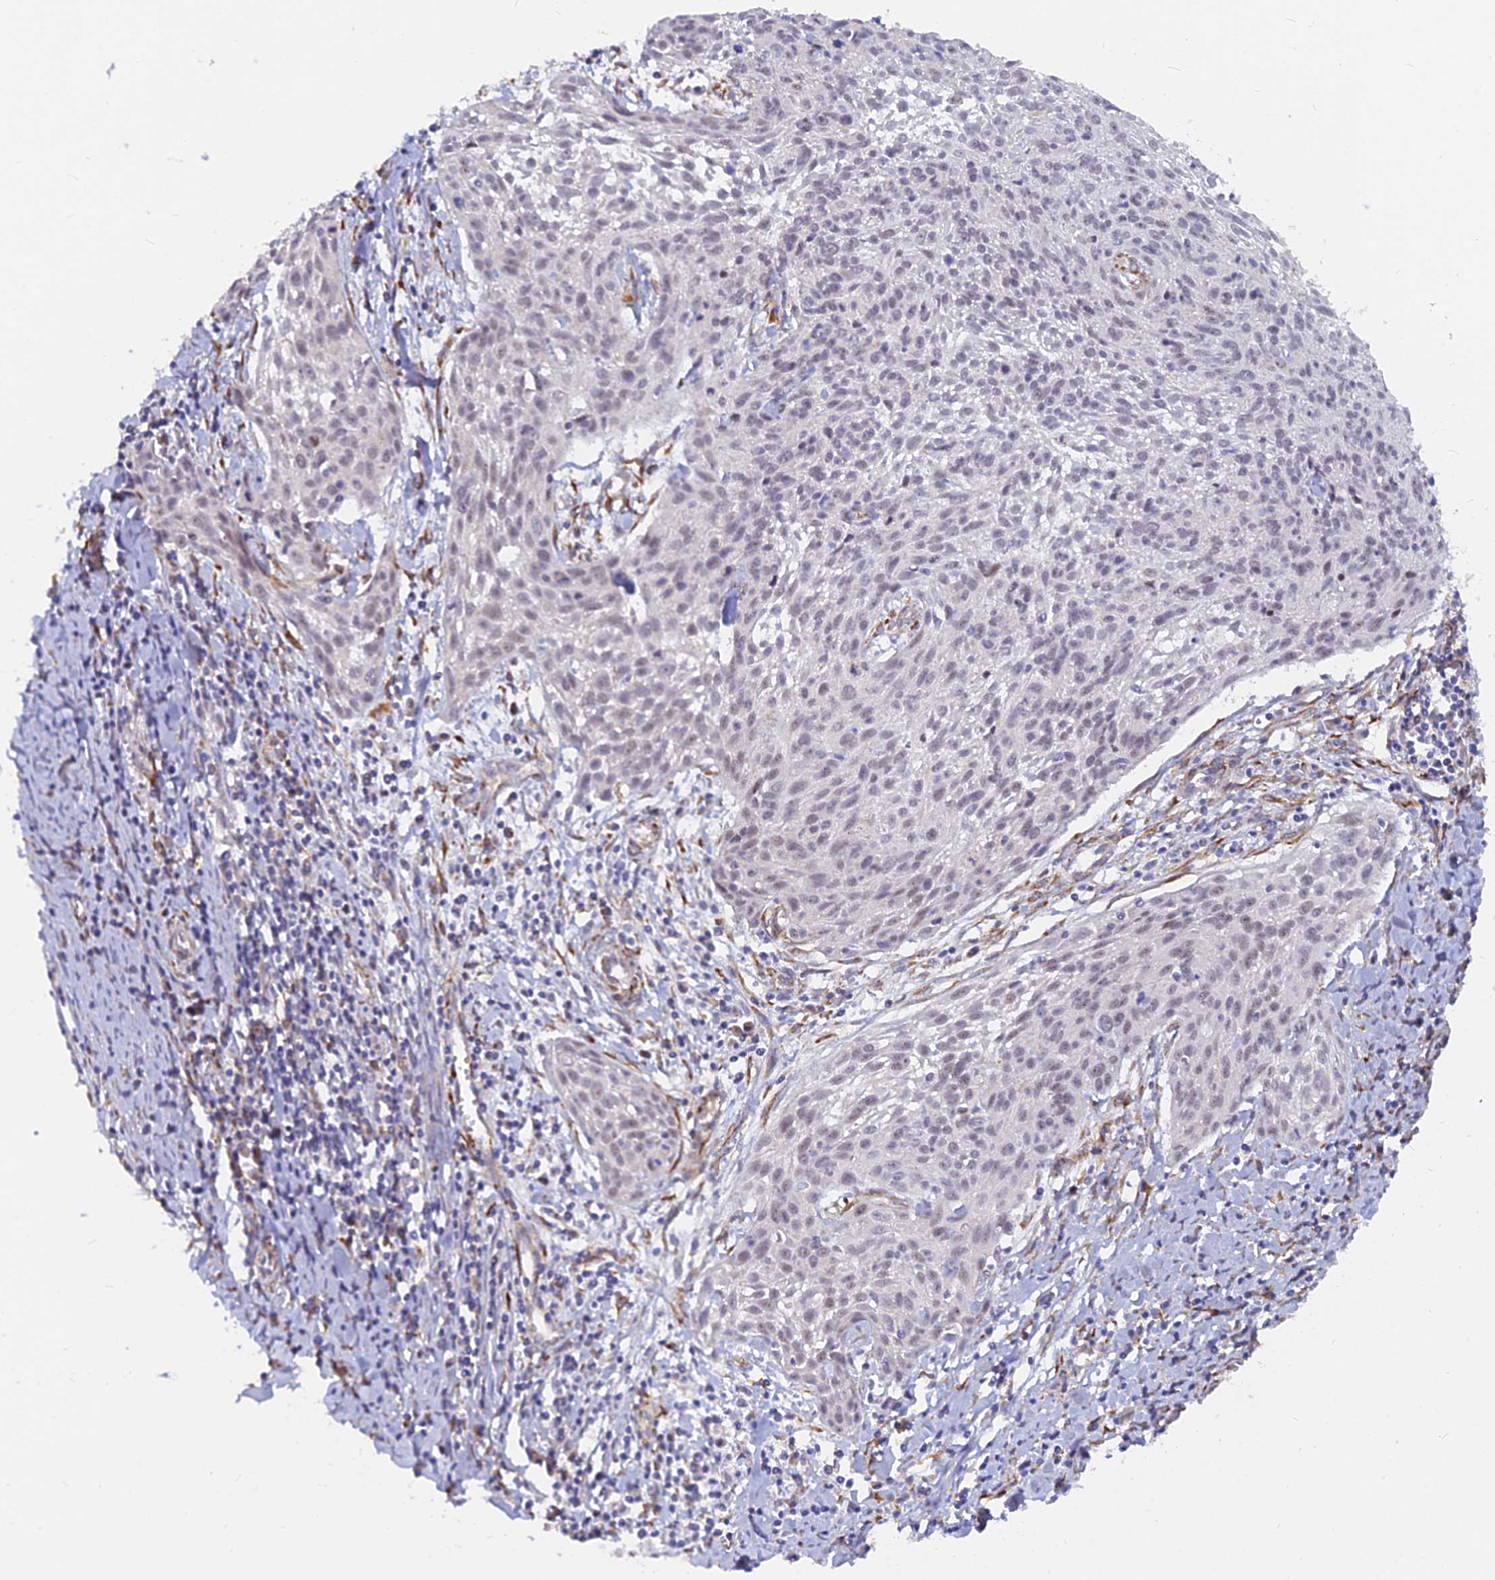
{"staining": {"intensity": "weak", "quantity": "<25%", "location": "nuclear"}, "tissue": "cervical cancer", "cell_type": "Tumor cells", "image_type": "cancer", "snomed": [{"axis": "morphology", "description": "Squamous cell carcinoma, NOS"}, {"axis": "topography", "description": "Cervix"}], "caption": "The micrograph demonstrates no staining of tumor cells in cervical squamous cell carcinoma.", "gene": "VSTM2L", "patient": {"sex": "female", "age": 51}}